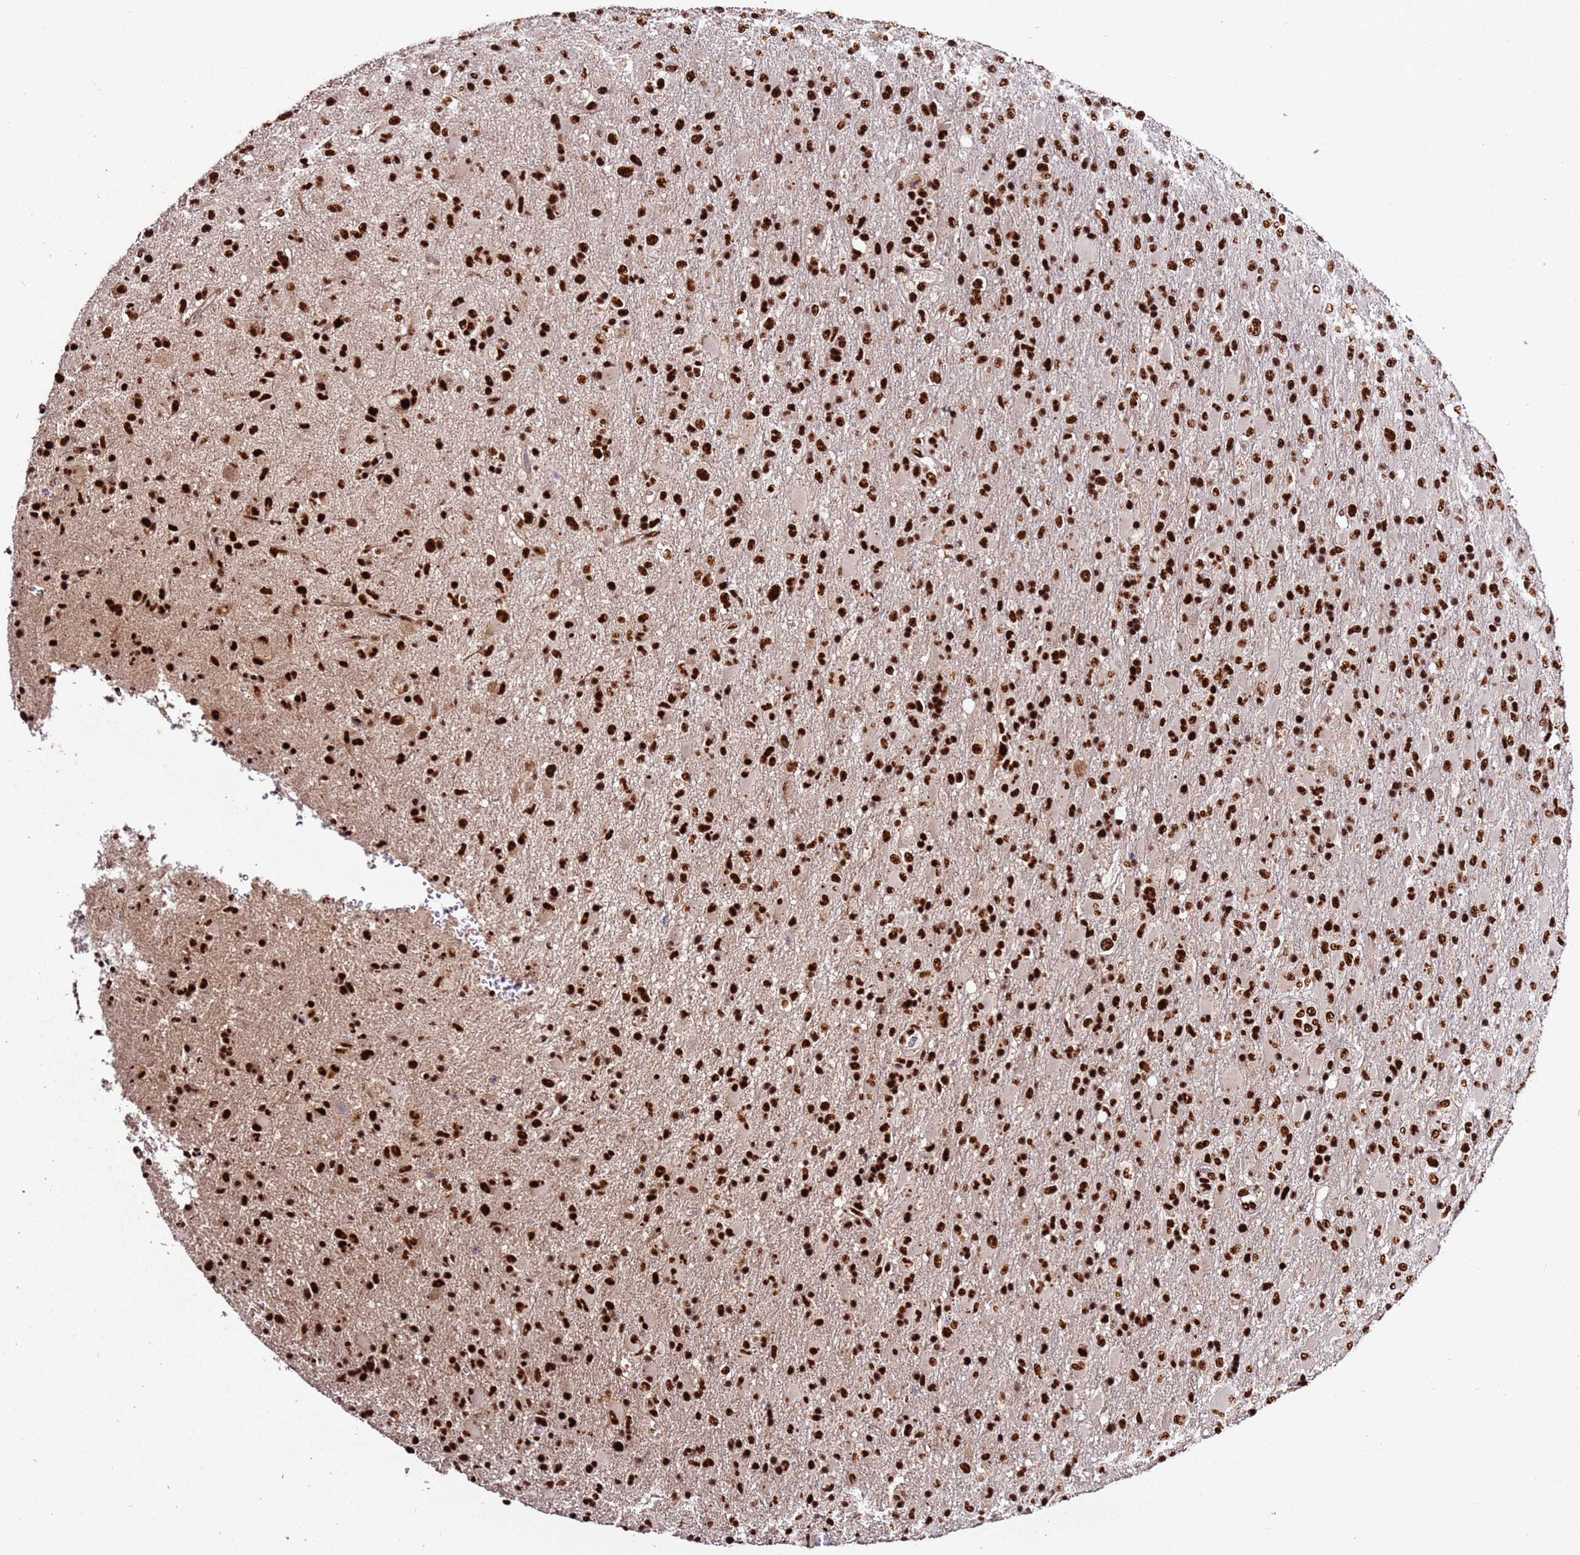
{"staining": {"intensity": "strong", "quantity": ">75%", "location": "nuclear"}, "tissue": "glioma", "cell_type": "Tumor cells", "image_type": "cancer", "snomed": [{"axis": "morphology", "description": "Glioma, malignant, Low grade"}, {"axis": "topography", "description": "Brain"}], "caption": "Human malignant glioma (low-grade) stained with a brown dye shows strong nuclear positive positivity in about >75% of tumor cells.", "gene": "C6orf226", "patient": {"sex": "male", "age": 65}}